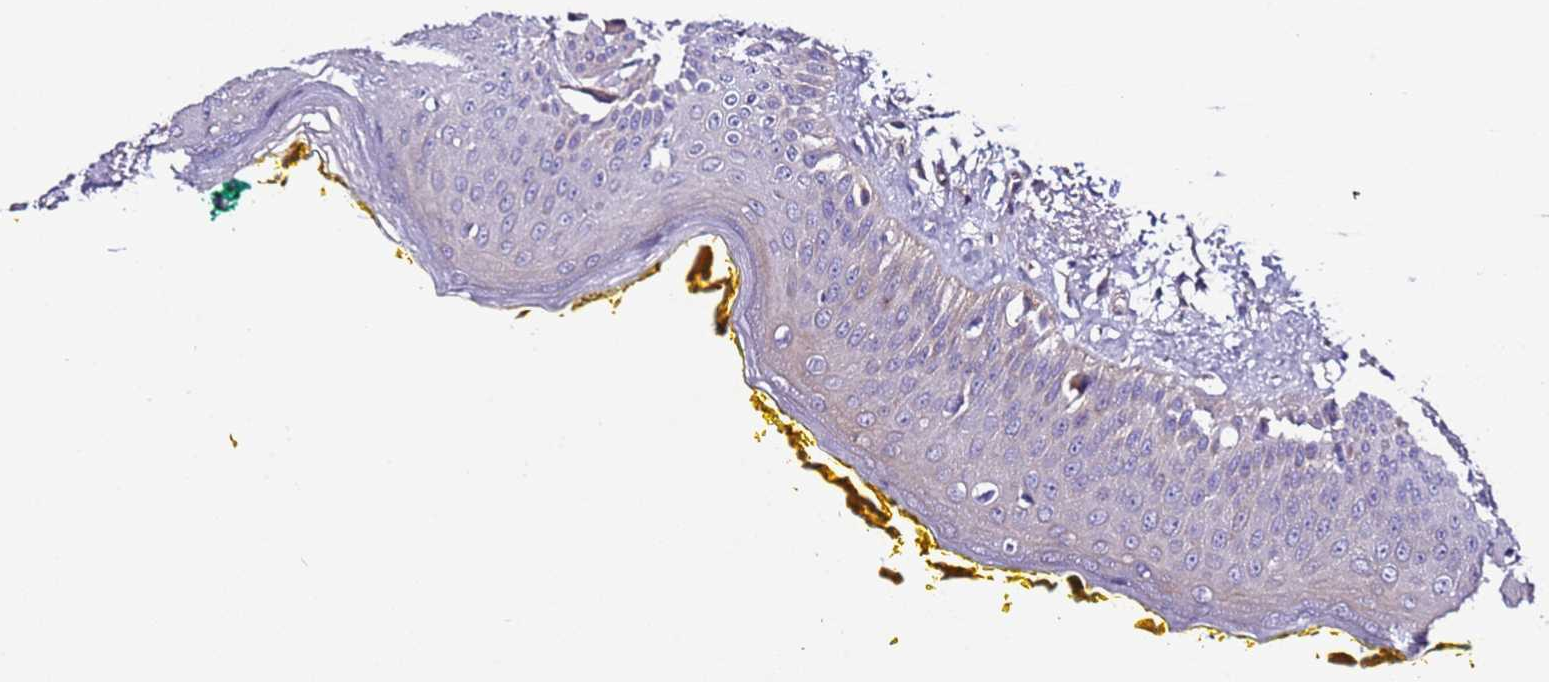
{"staining": {"intensity": "weak", "quantity": "<25%", "location": "cytoplasmic/membranous"}, "tissue": "oral mucosa", "cell_type": "Squamous epithelial cells", "image_type": "normal", "snomed": [{"axis": "morphology", "description": "Normal tissue, NOS"}, {"axis": "topography", "description": "Oral tissue"}], "caption": "IHC histopathology image of benign oral mucosa: oral mucosa stained with DAB (3,3'-diaminobenzidine) reveals no significant protein staining in squamous epithelial cells.", "gene": "SPCS1", "patient": {"sex": "female", "age": 70}}